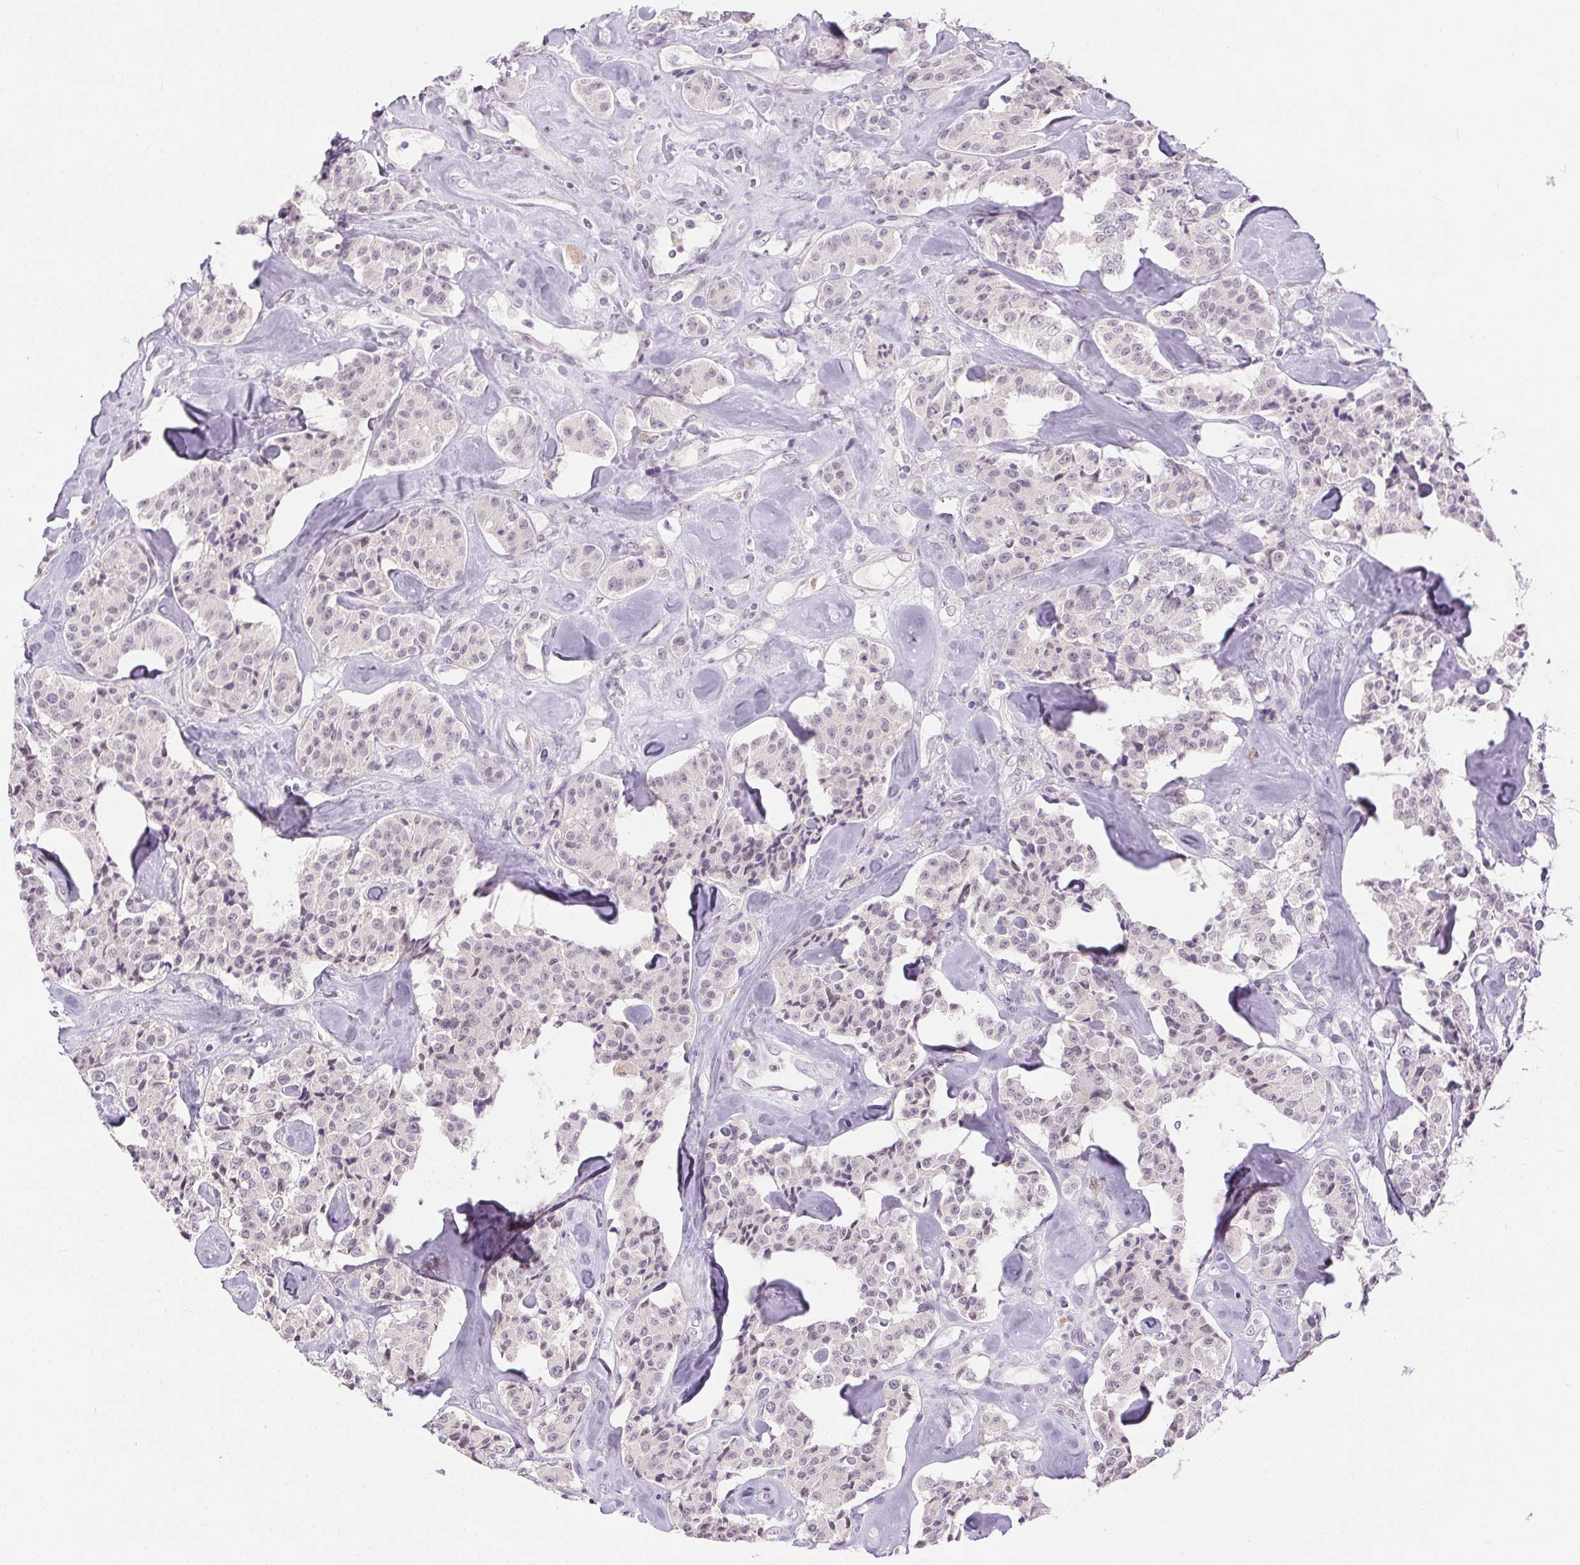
{"staining": {"intensity": "weak", "quantity": ">75%", "location": "nuclear"}, "tissue": "carcinoid", "cell_type": "Tumor cells", "image_type": "cancer", "snomed": [{"axis": "morphology", "description": "Carcinoid, malignant, NOS"}, {"axis": "topography", "description": "Pancreas"}], "caption": "This photomicrograph shows immunohistochemistry staining of malignant carcinoid, with low weak nuclear positivity in about >75% of tumor cells.", "gene": "FAM168A", "patient": {"sex": "male", "age": 41}}